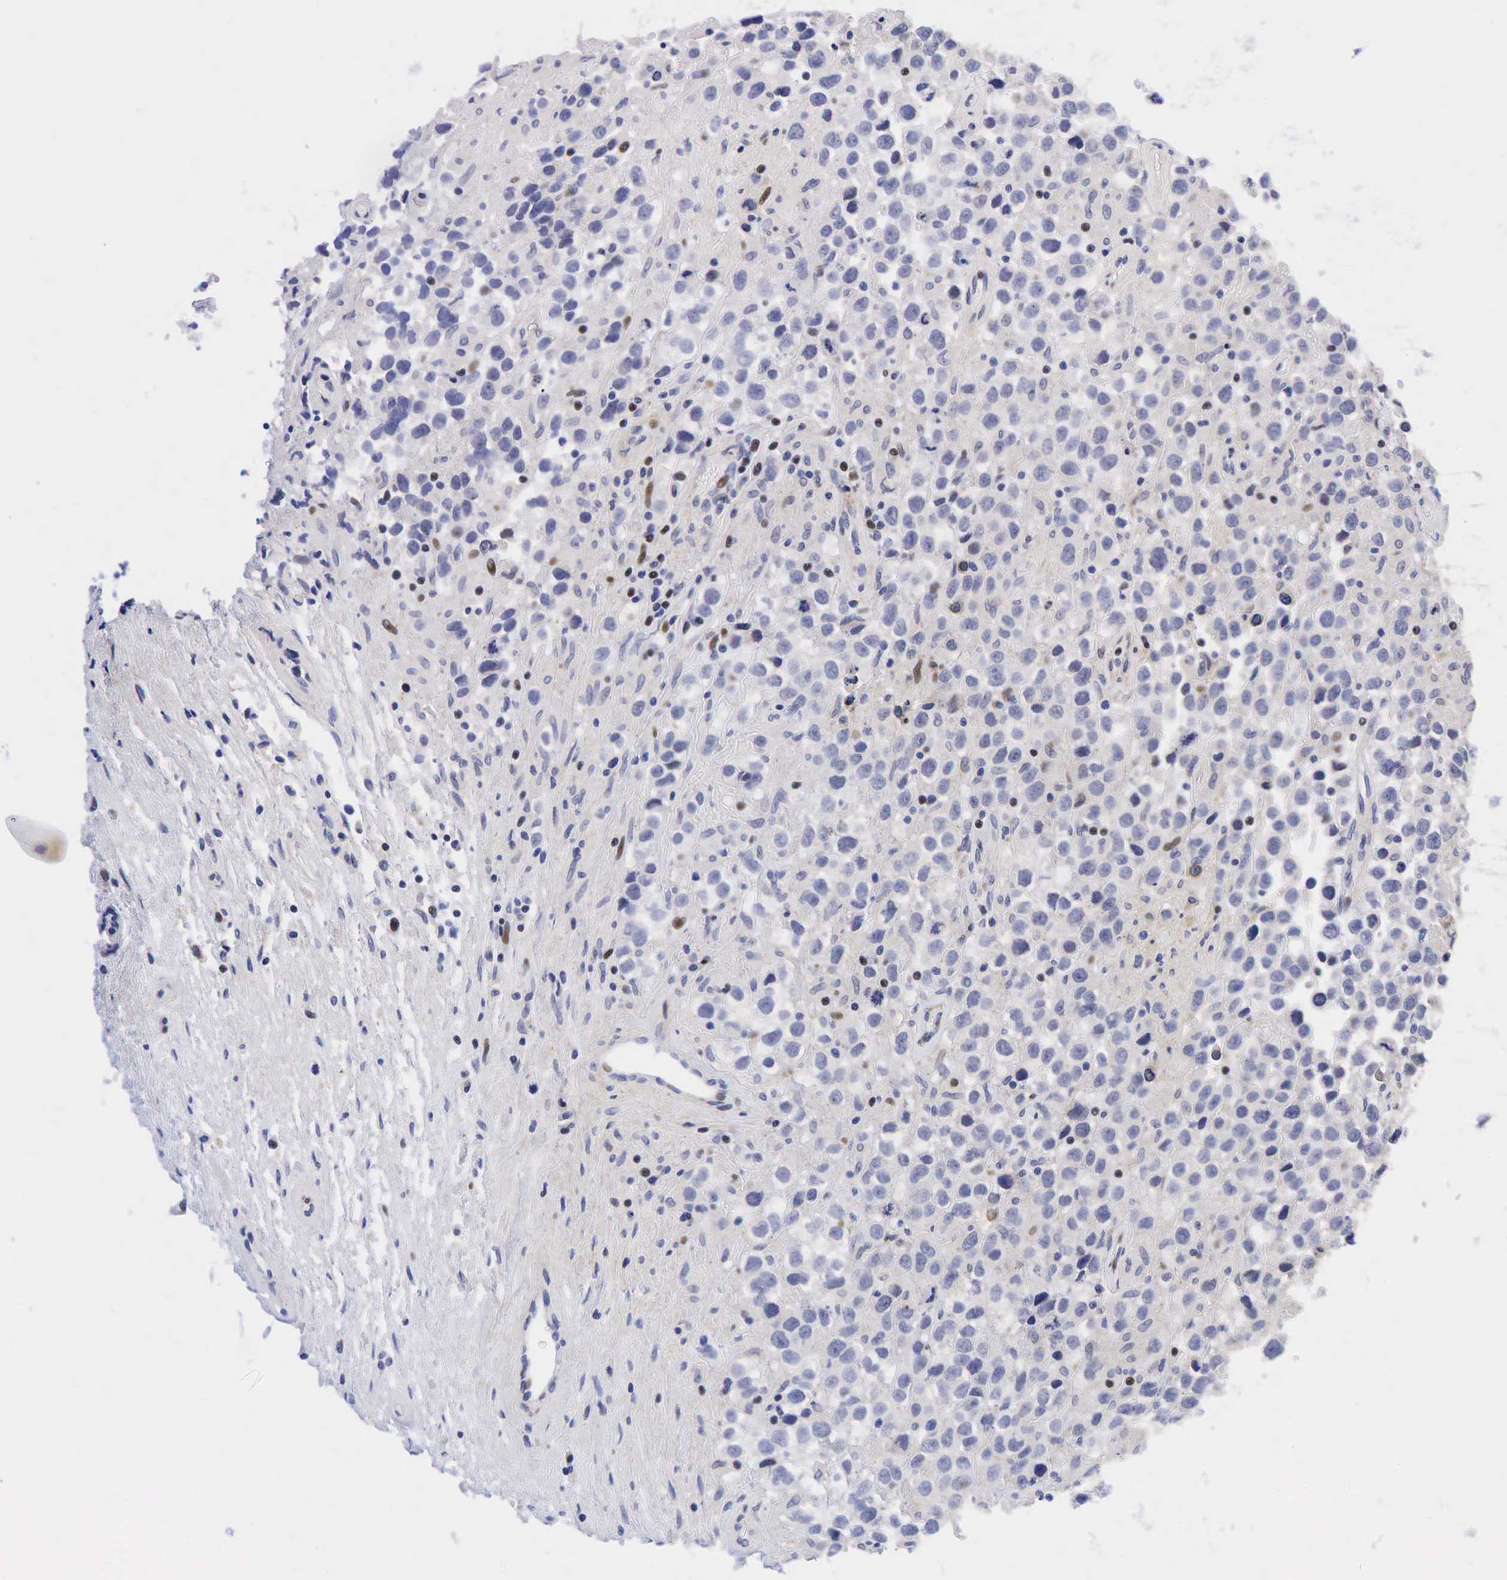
{"staining": {"intensity": "negative", "quantity": "none", "location": "none"}, "tissue": "testis cancer", "cell_type": "Tumor cells", "image_type": "cancer", "snomed": [{"axis": "morphology", "description": "Seminoma, NOS"}, {"axis": "topography", "description": "Testis"}], "caption": "Immunohistochemistry (IHC) image of seminoma (testis) stained for a protein (brown), which shows no staining in tumor cells. (Brightfield microscopy of DAB immunohistochemistry at high magnification).", "gene": "CCND1", "patient": {"sex": "male", "age": 43}}